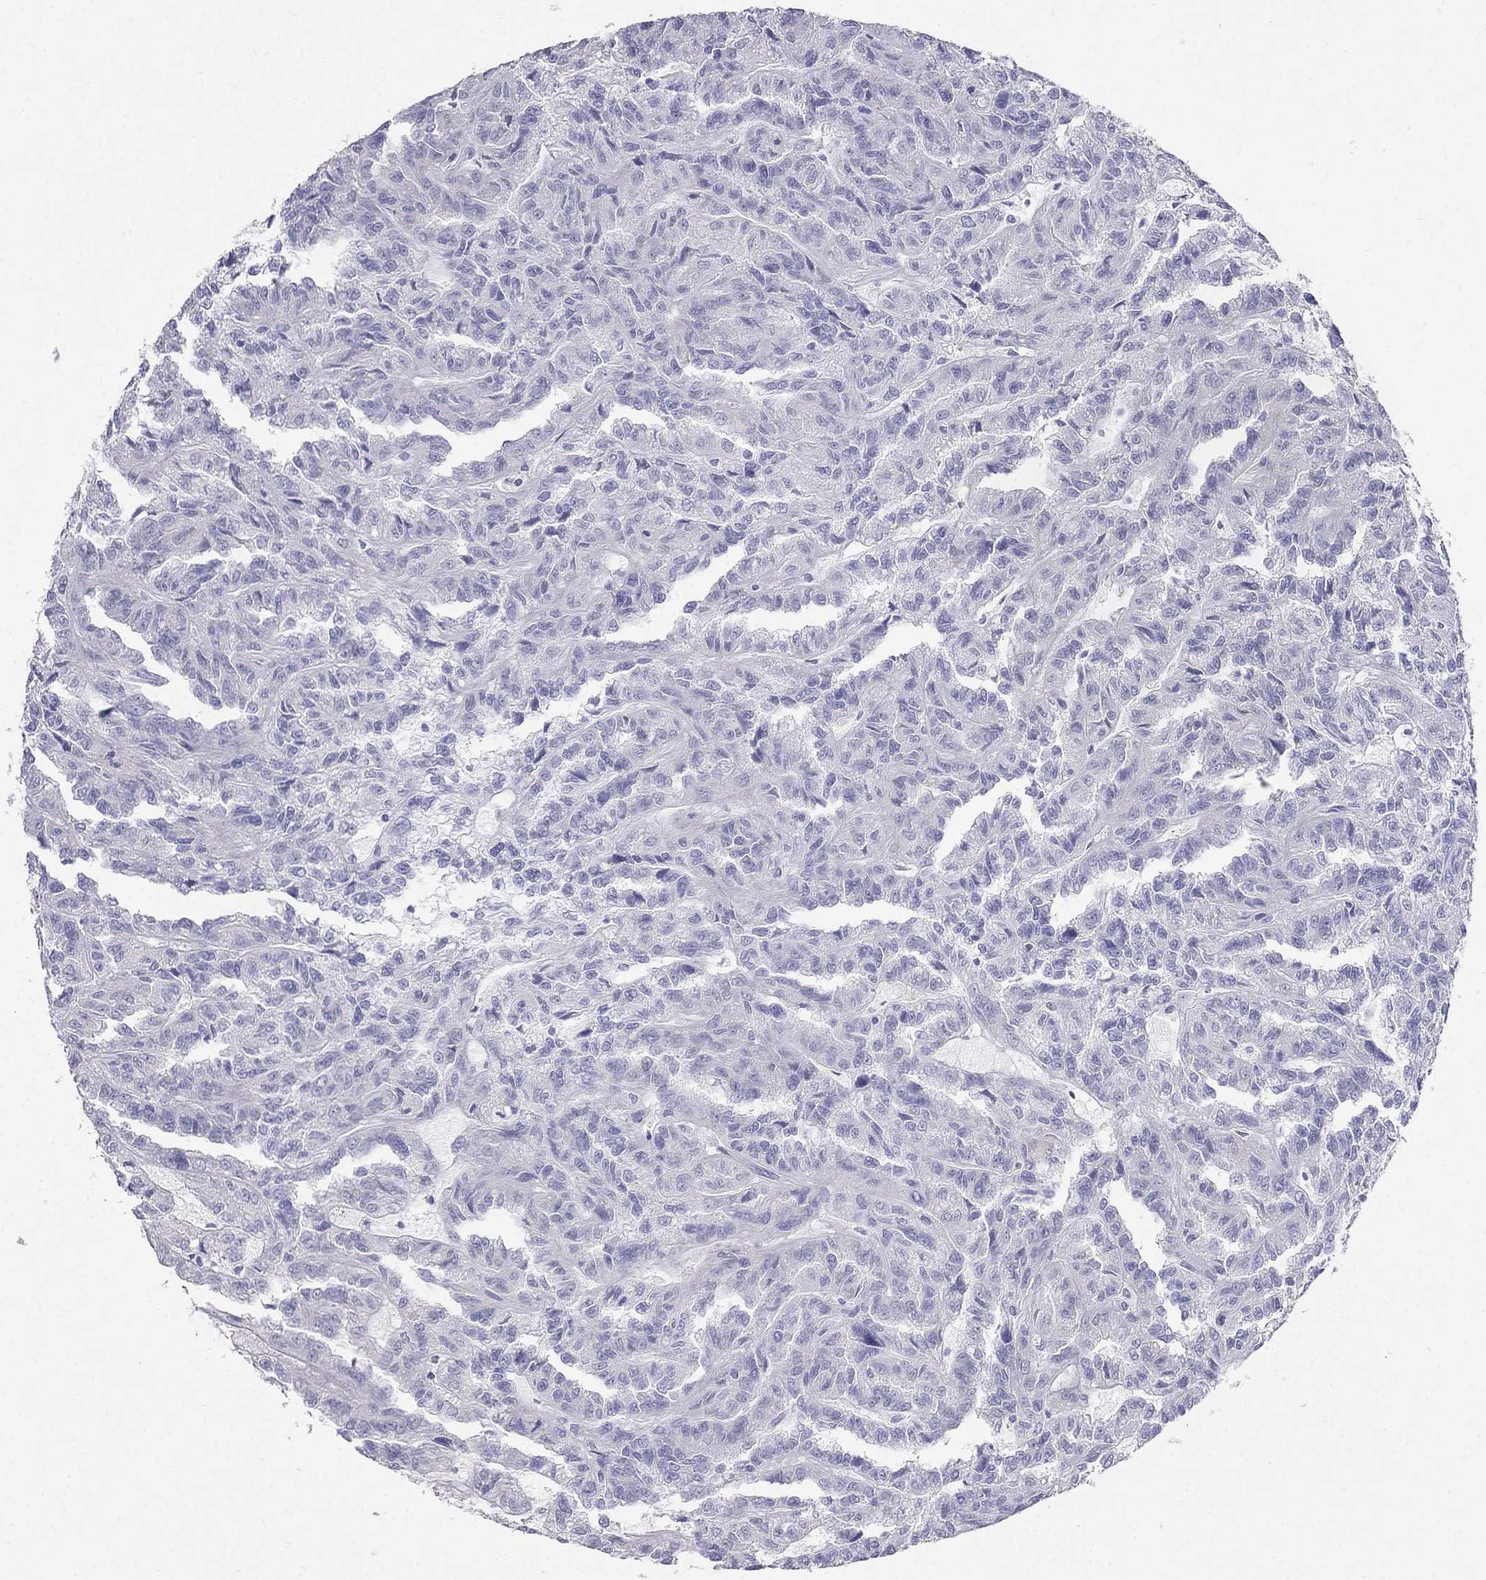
{"staining": {"intensity": "negative", "quantity": "none", "location": "none"}, "tissue": "renal cancer", "cell_type": "Tumor cells", "image_type": "cancer", "snomed": [{"axis": "morphology", "description": "Adenocarcinoma, NOS"}, {"axis": "topography", "description": "Kidney"}], "caption": "Human renal cancer (adenocarcinoma) stained for a protein using immunohistochemistry reveals no staining in tumor cells.", "gene": "RFLNA", "patient": {"sex": "male", "age": 79}}